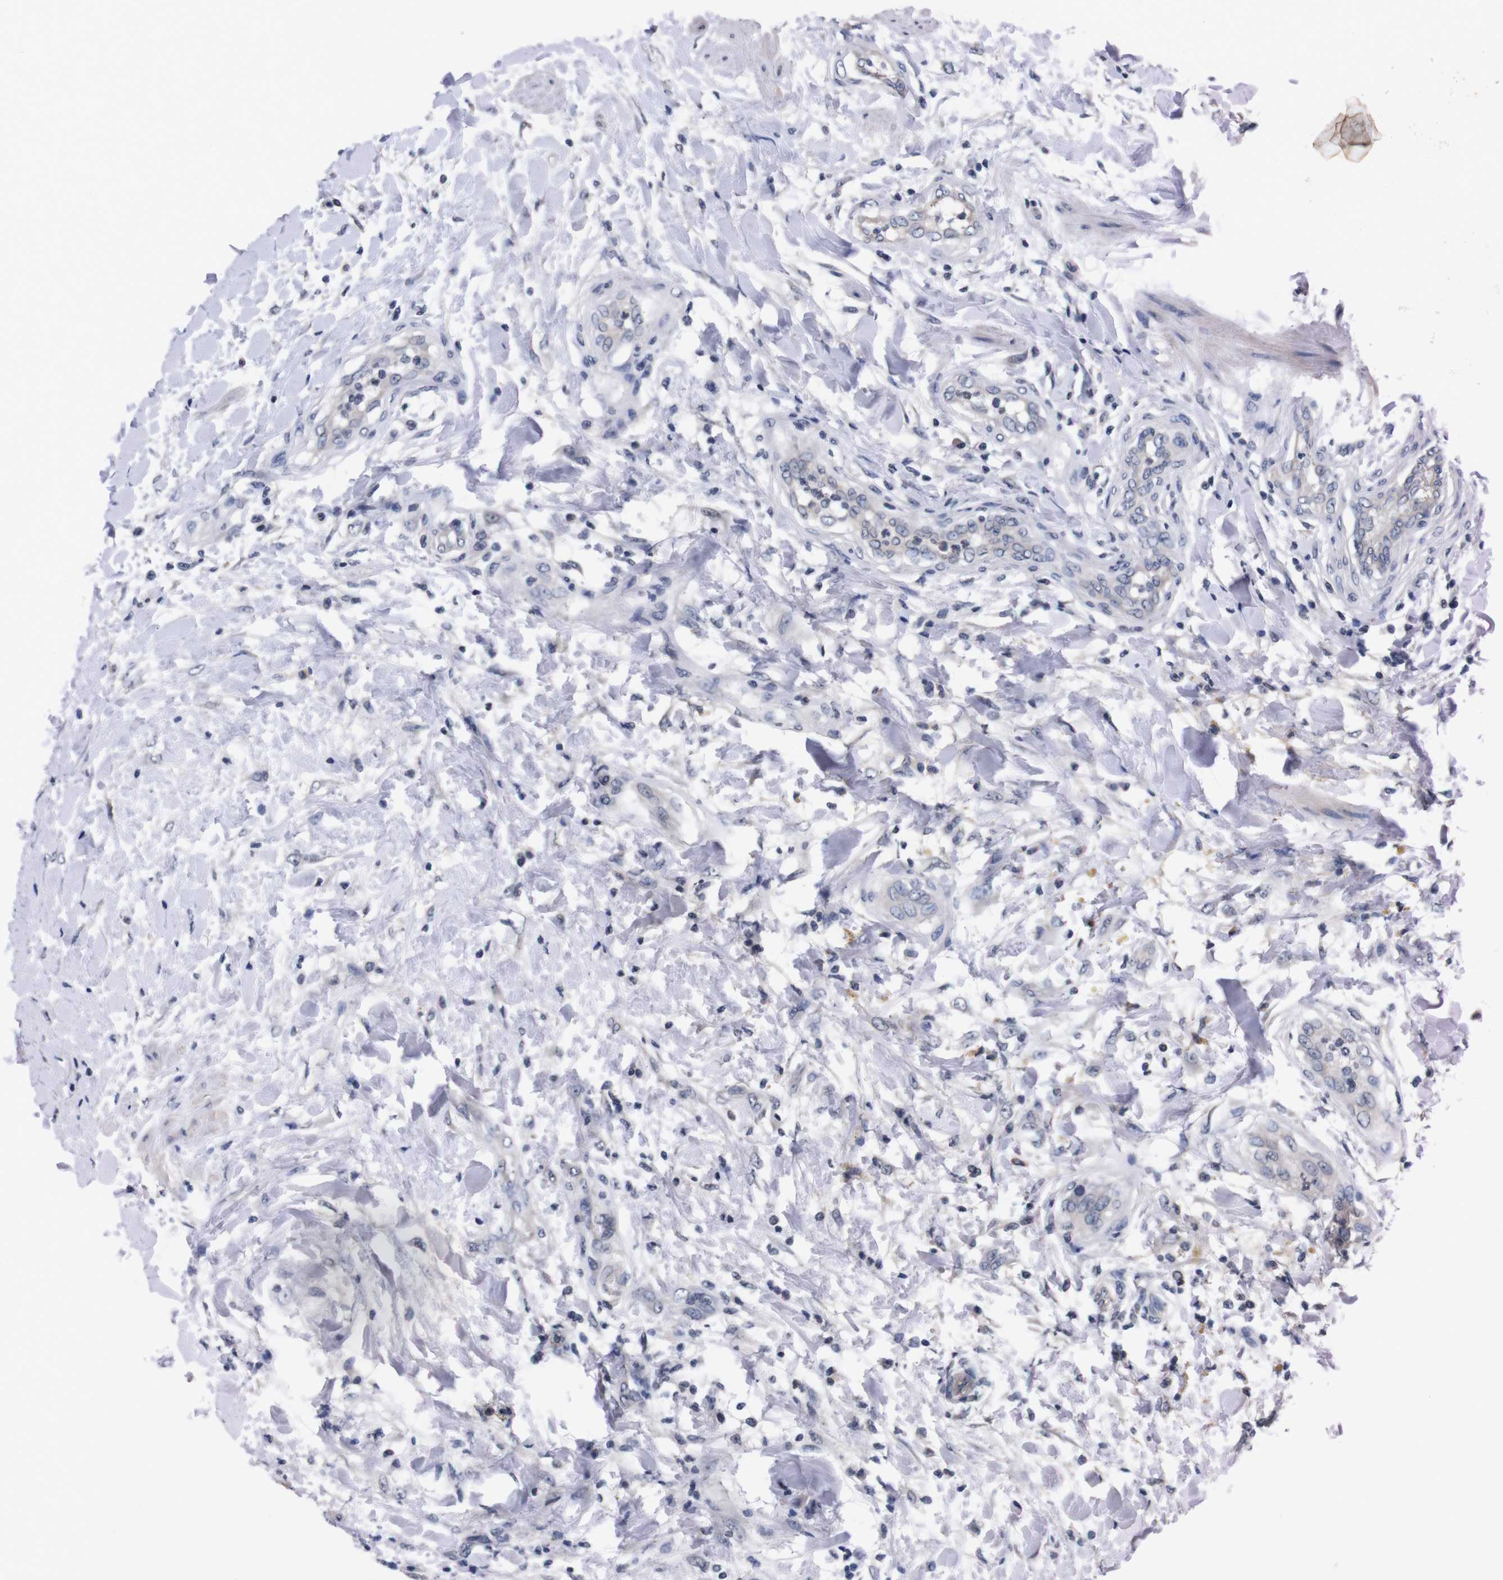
{"staining": {"intensity": "negative", "quantity": "none", "location": "none"}, "tissue": "testis cancer", "cell_type": "Tumor cells", "image_type": "cancer", "snomed": [{"axis": "morphology", "description": "Seminoma, NOS"}, {"axis": "topography", "description": "Testis"}], "caption": "The IHC histopathology image has no significant positivity in tumor cells of testis cancer tissue.", "gene": "TNFRSF21", "patient": {"sex": "male", "age": 59}}